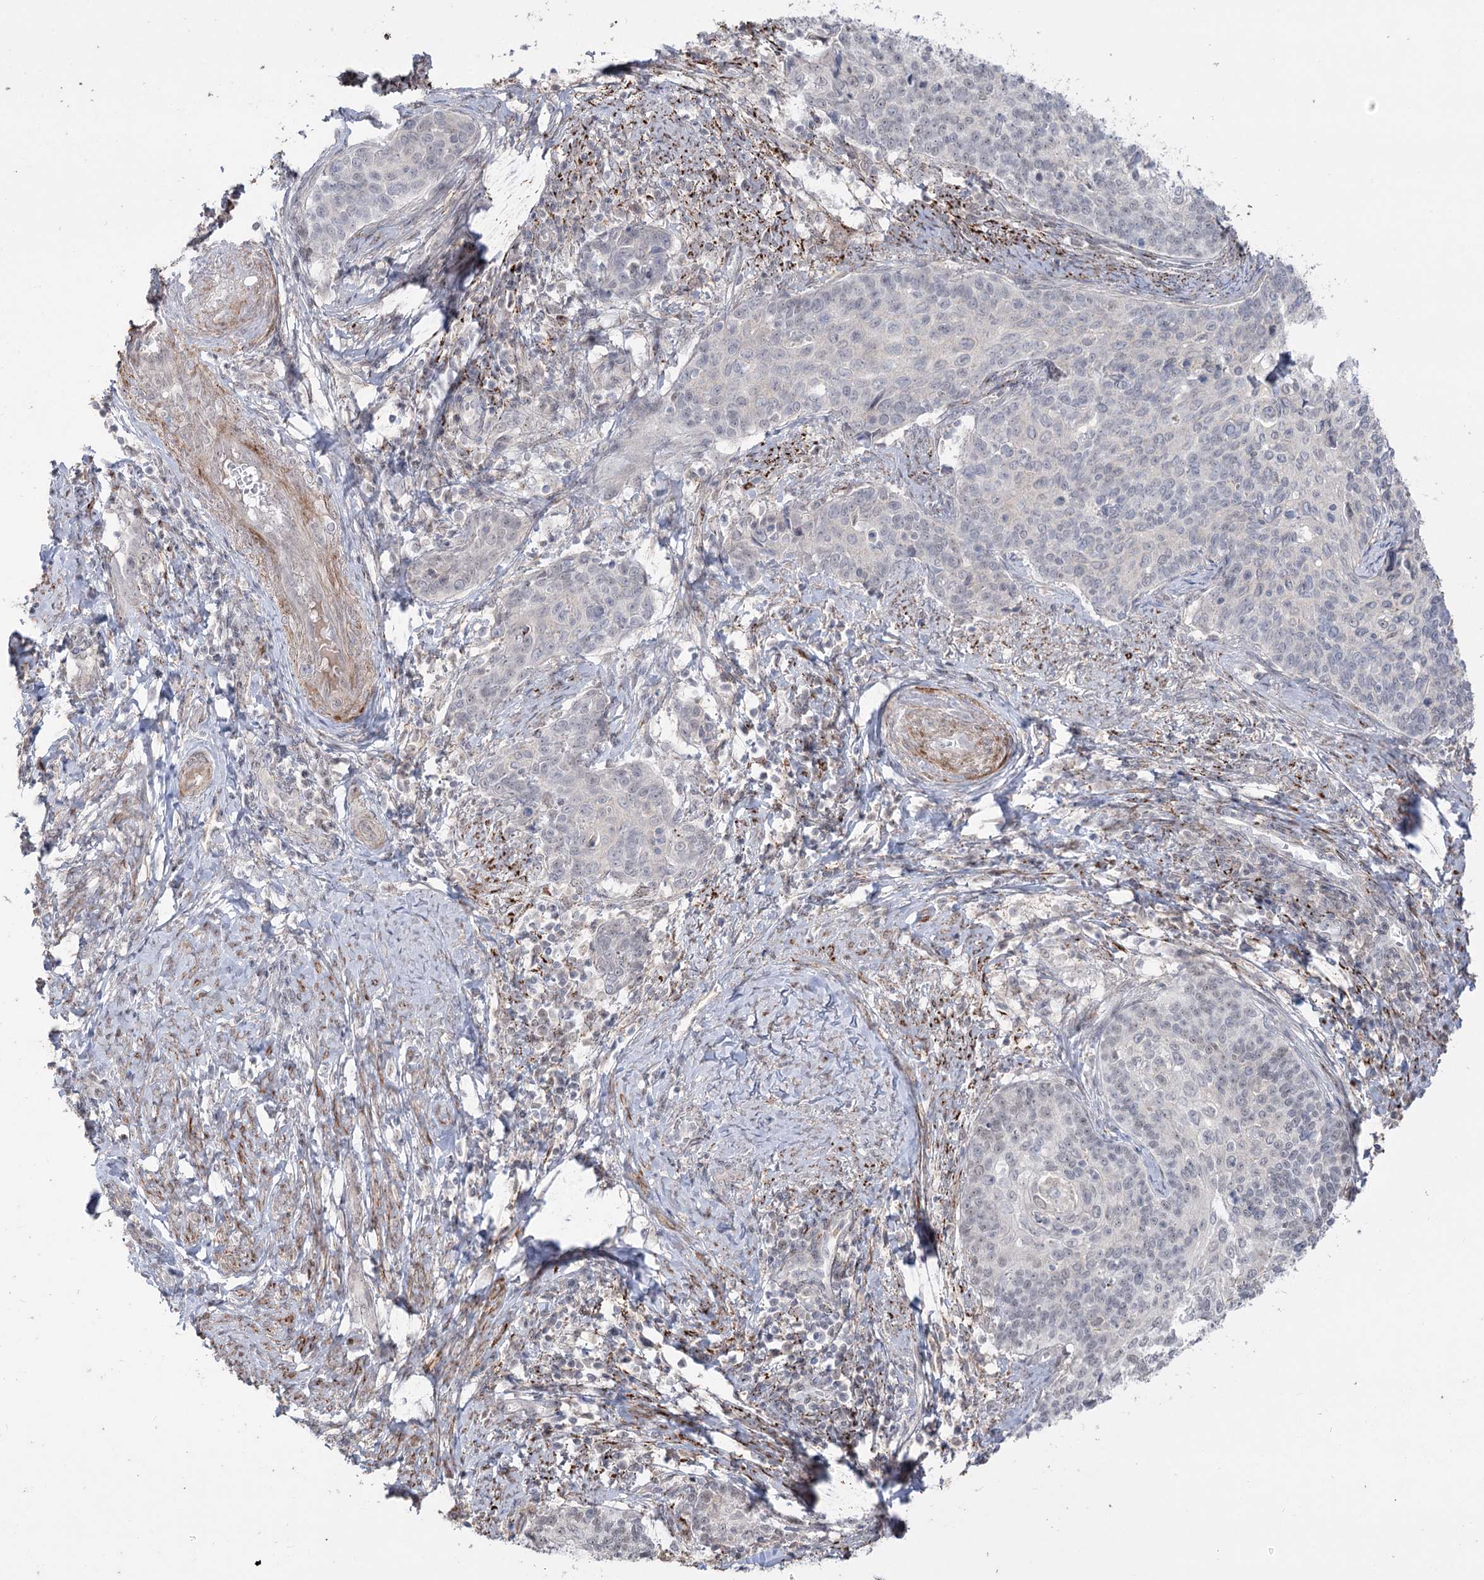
{"staining": {"intensity": "negative", "quantity": "none", "location": "none"}, "tissue": "cervical cancer", "cell_type": "Tumor cells", "image_type": "cancer", "snomed": [{"axis": "morphology", "description": "Squamous cell carcinoma, NOS"}, {"axis": "topography", "description": "Cervix"}], "caption": "IHC photomicrograph of cervical cancer (squamous cell carcinoma) stained for a protein (brown), which displays no expression in tumor cells.", "gene": "ZSCAN23", "patient": {"sex": "female", "age": 39}}